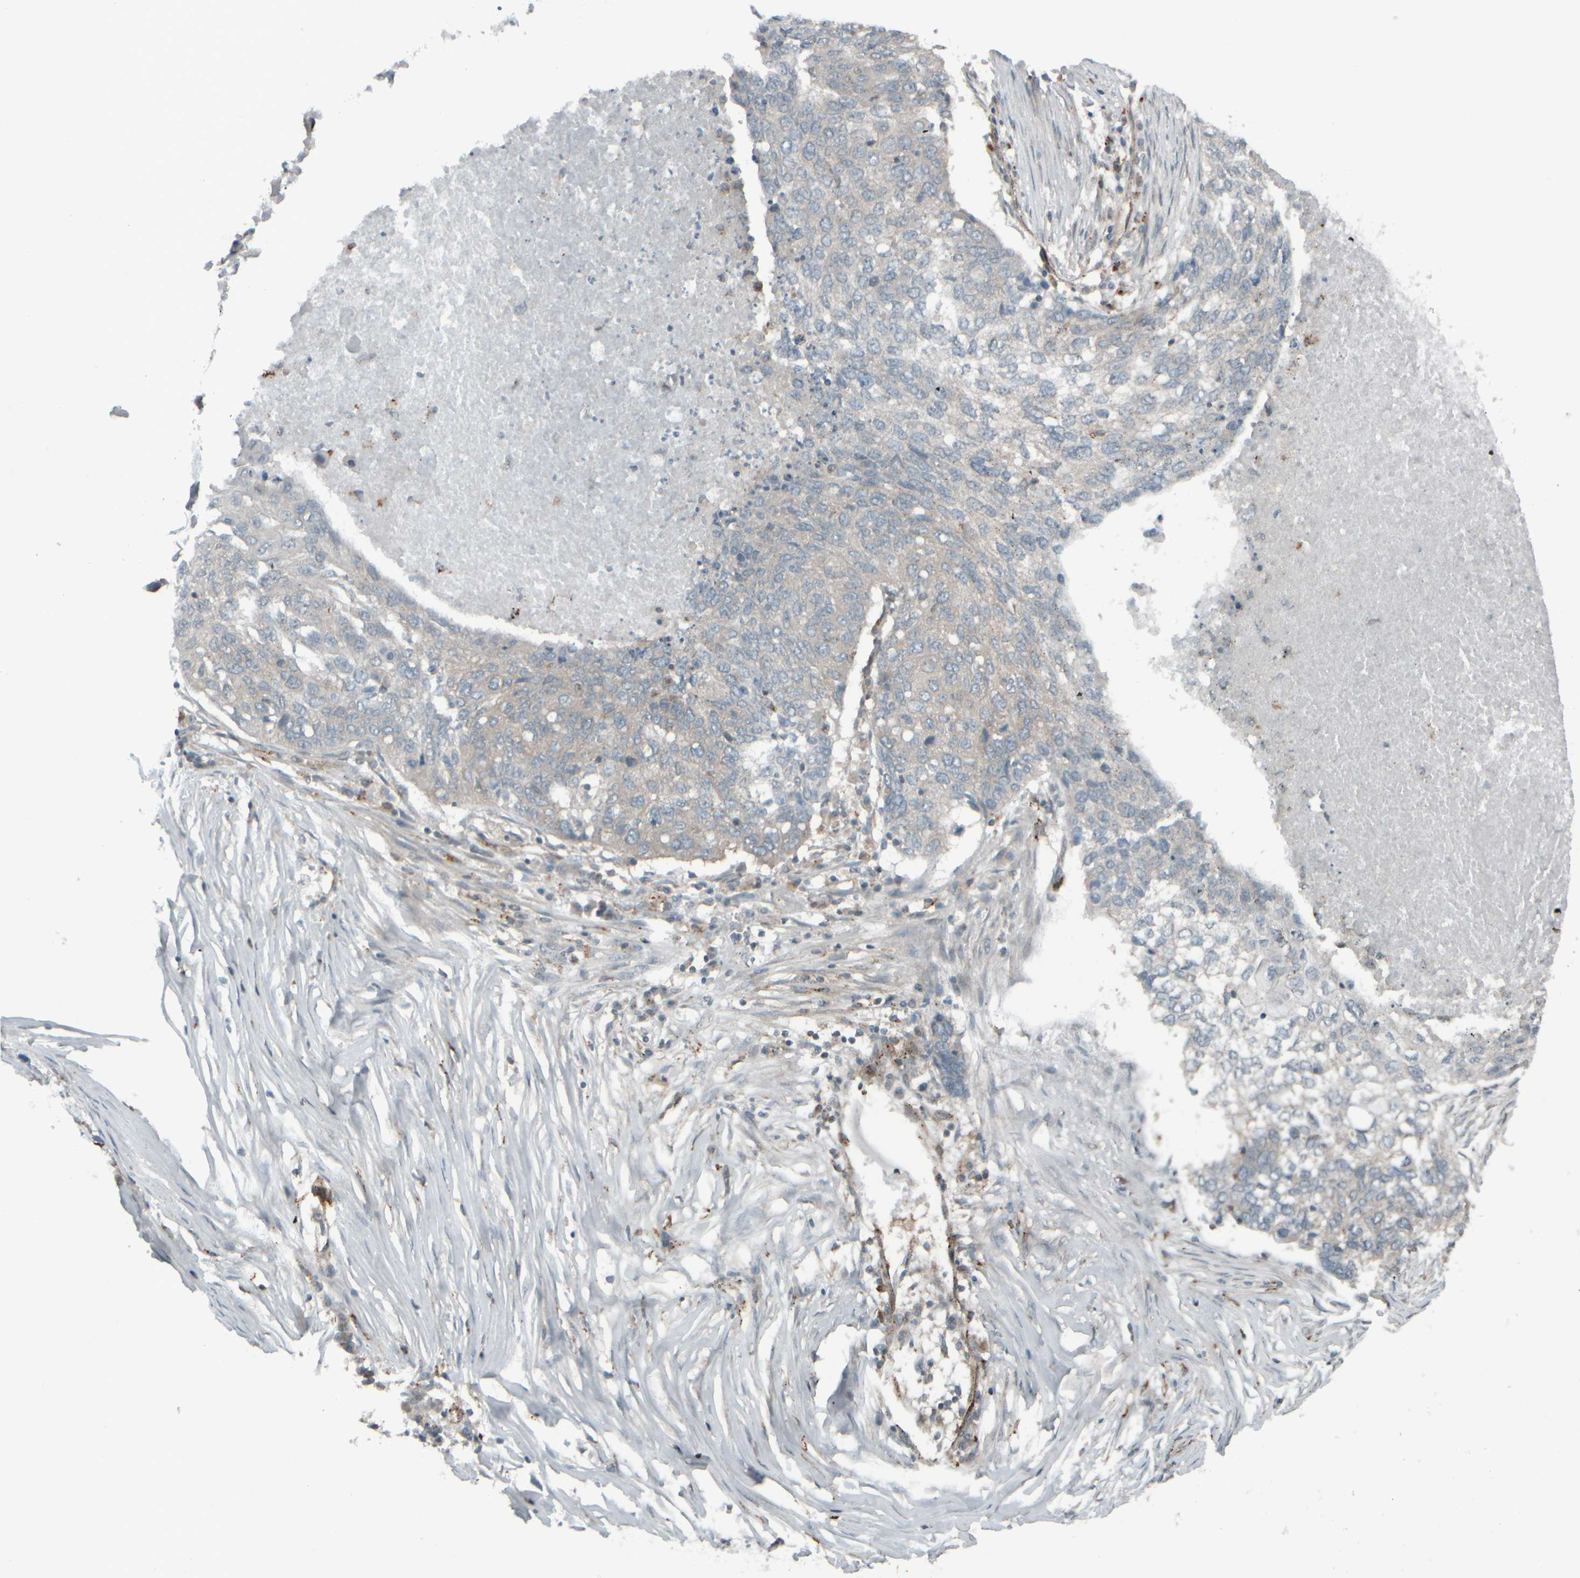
{"staining": {"intensity": "negative", "quantity": "none", "location": "none"}, "tissue": "lung cancer", "cell_type": "Tumor cells", "image_type": "cancer", "snomed": [{"axis": "morphology", "description": "Squamous cell carcinoma, NOS"}, {"axis": "topography", "description": "Lung"}], "caption": "DAB (3,3'-diaminobenzidine) immunohistochemical staining of lung squamous cell carcinoma shows no significant expression in tumor cells.", "gene": "GIGYF1", "patient": {"sex": "female", "age": 63}}